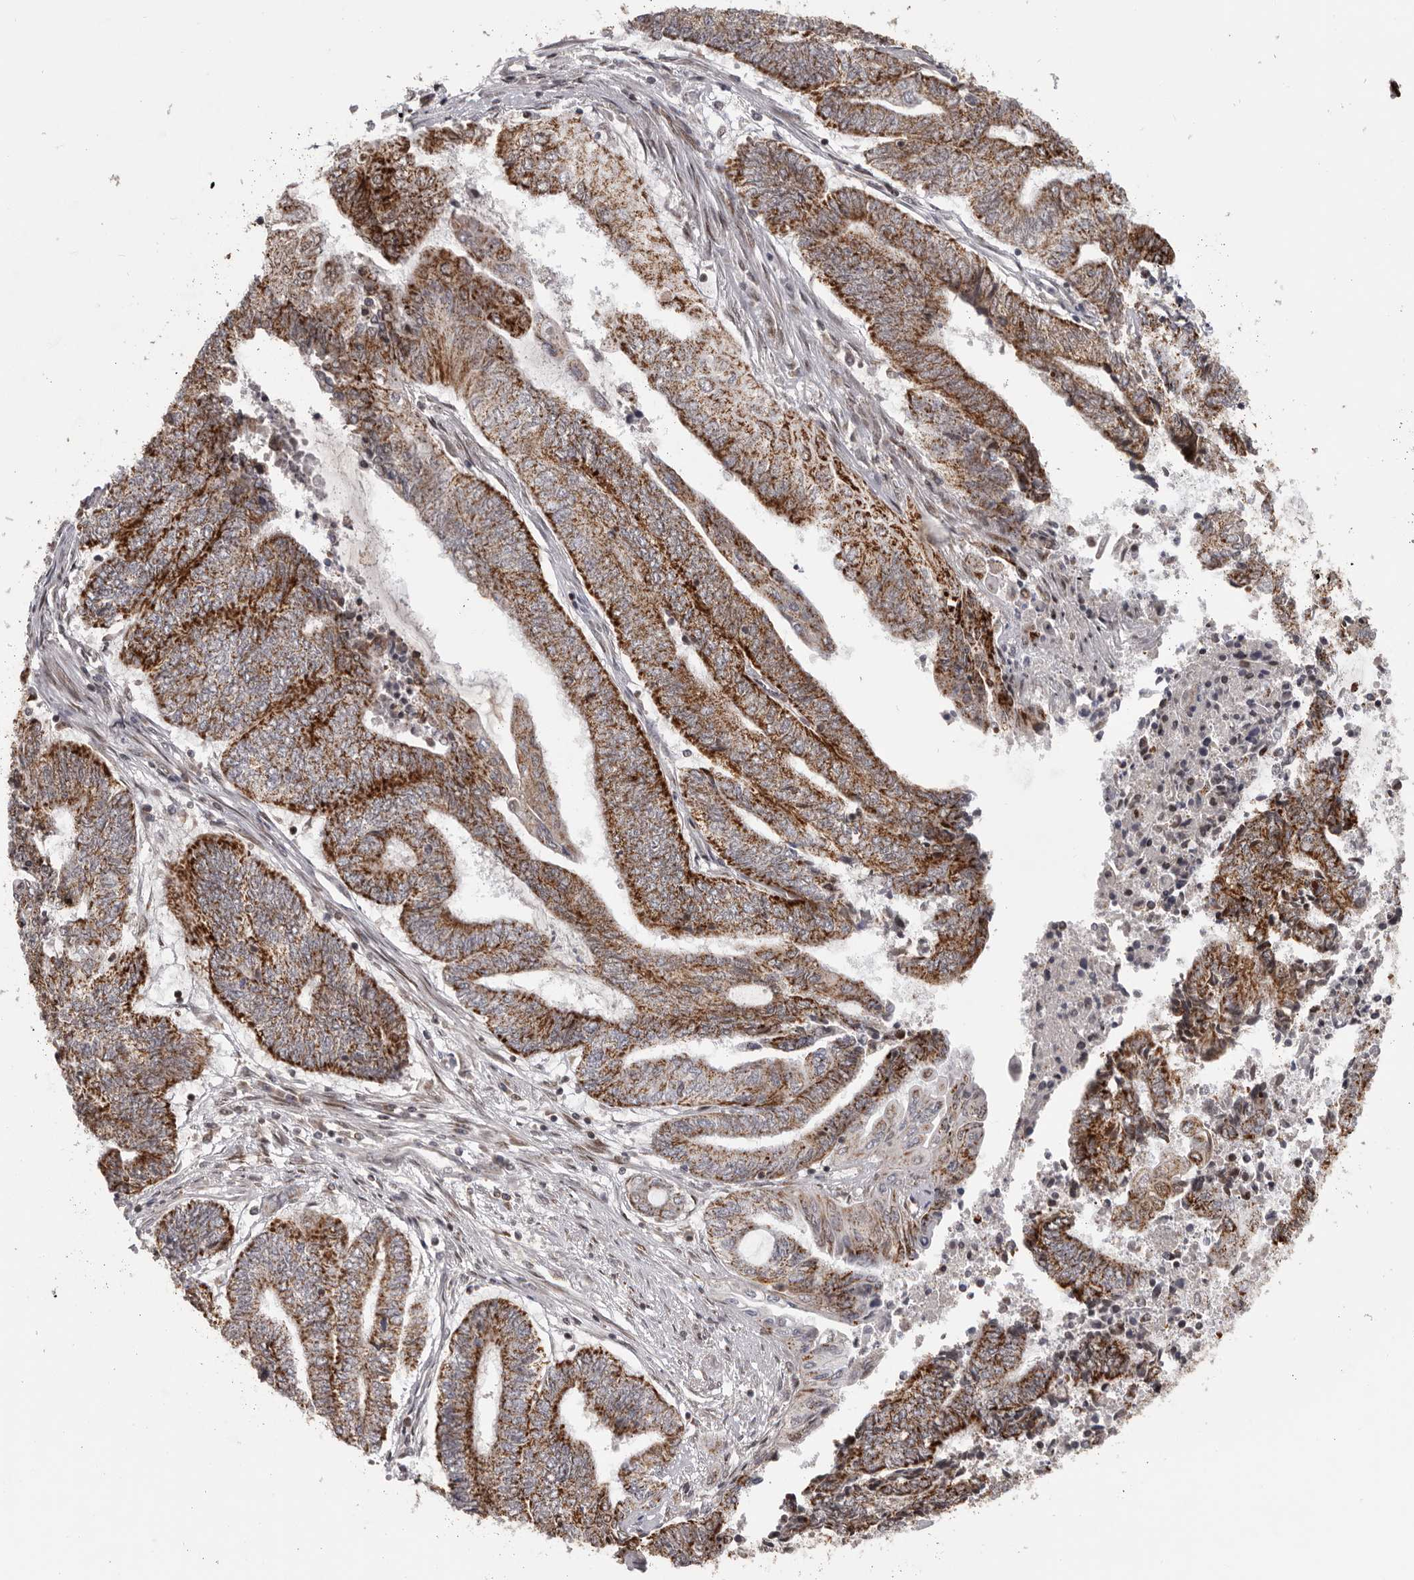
{"staining": {"intensity": "strong", "quantity": ">75%", "location": "cytoplasmic/membranous"}, "tissue": "endometrial cancer", "cell_type": "Tumor cells", "image_type": "cancer", "snomed": [{"axis": "morphology", "description": "Adenocarcinoma, NOS"}, {"axis": "topography", "description": "Uterus"}, {"axis": "topography", "description": "Endometrium"}], "caption": "Immunohistochemical staining of endometrial cancer shows high levels of strong cytoplasmic/membranous expression in about >75% of tumor cells.", "gene": "C17orf99", "patient": {"sex": "female", "age": 70}}